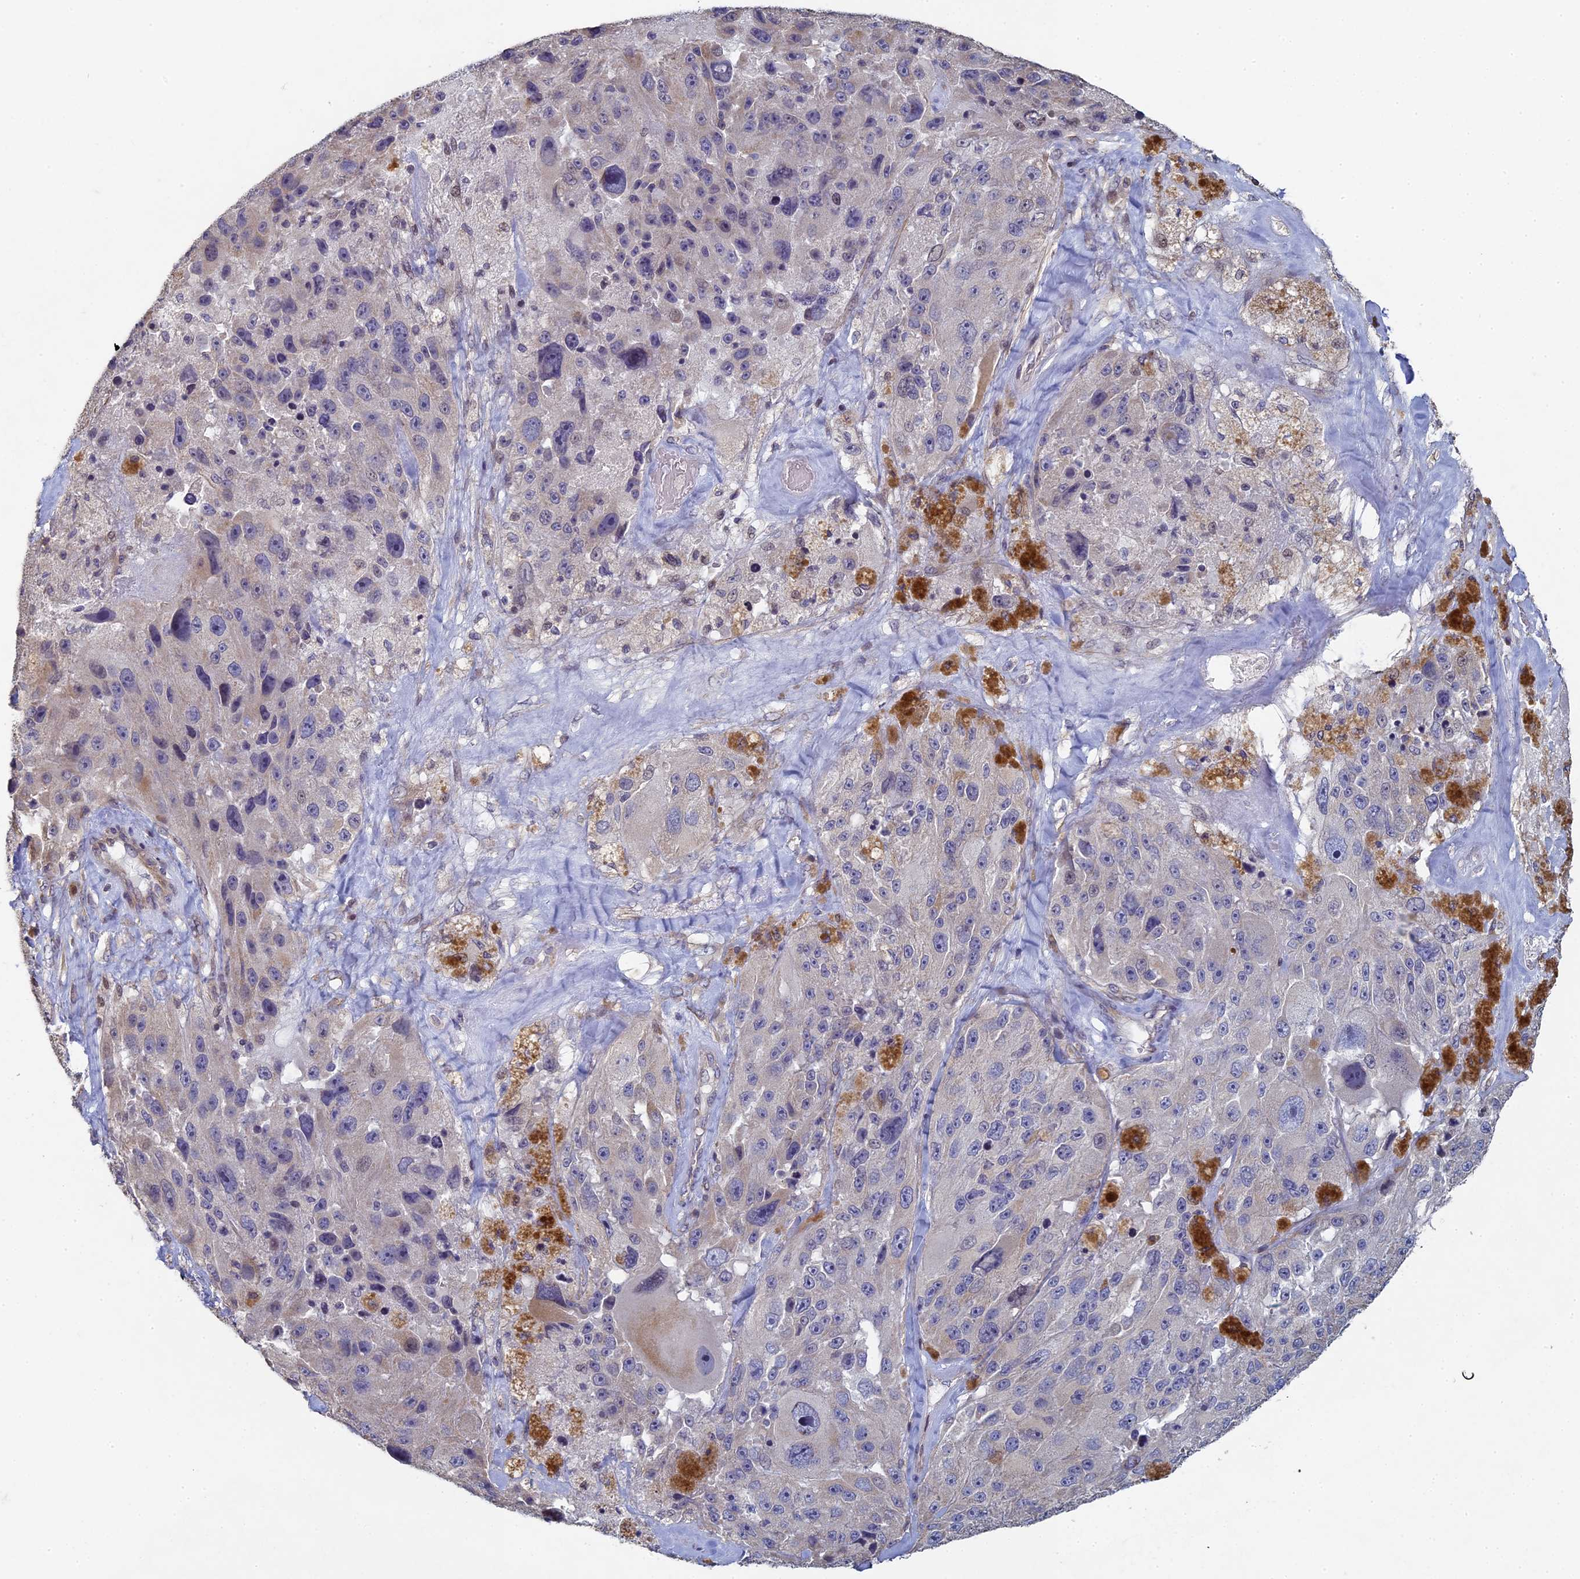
{"staining": {"intensity": "negative", "quantity": "none", "location": "none"}, "tissue": "melanoma", "cell_type": "Tumor cells", "image_type": "cancer", "snomed": [{"axis": "morphology", "description": "Malignant melanoma, Metastatic site"}, {"axis": "topography", "description": "Lymph node"}], "caption": "The IHC image has no significant expression in tumor cells of melanoma tissue.", "gene": "DIXDC1", "patient": {"sex": "male", "age": 62}}